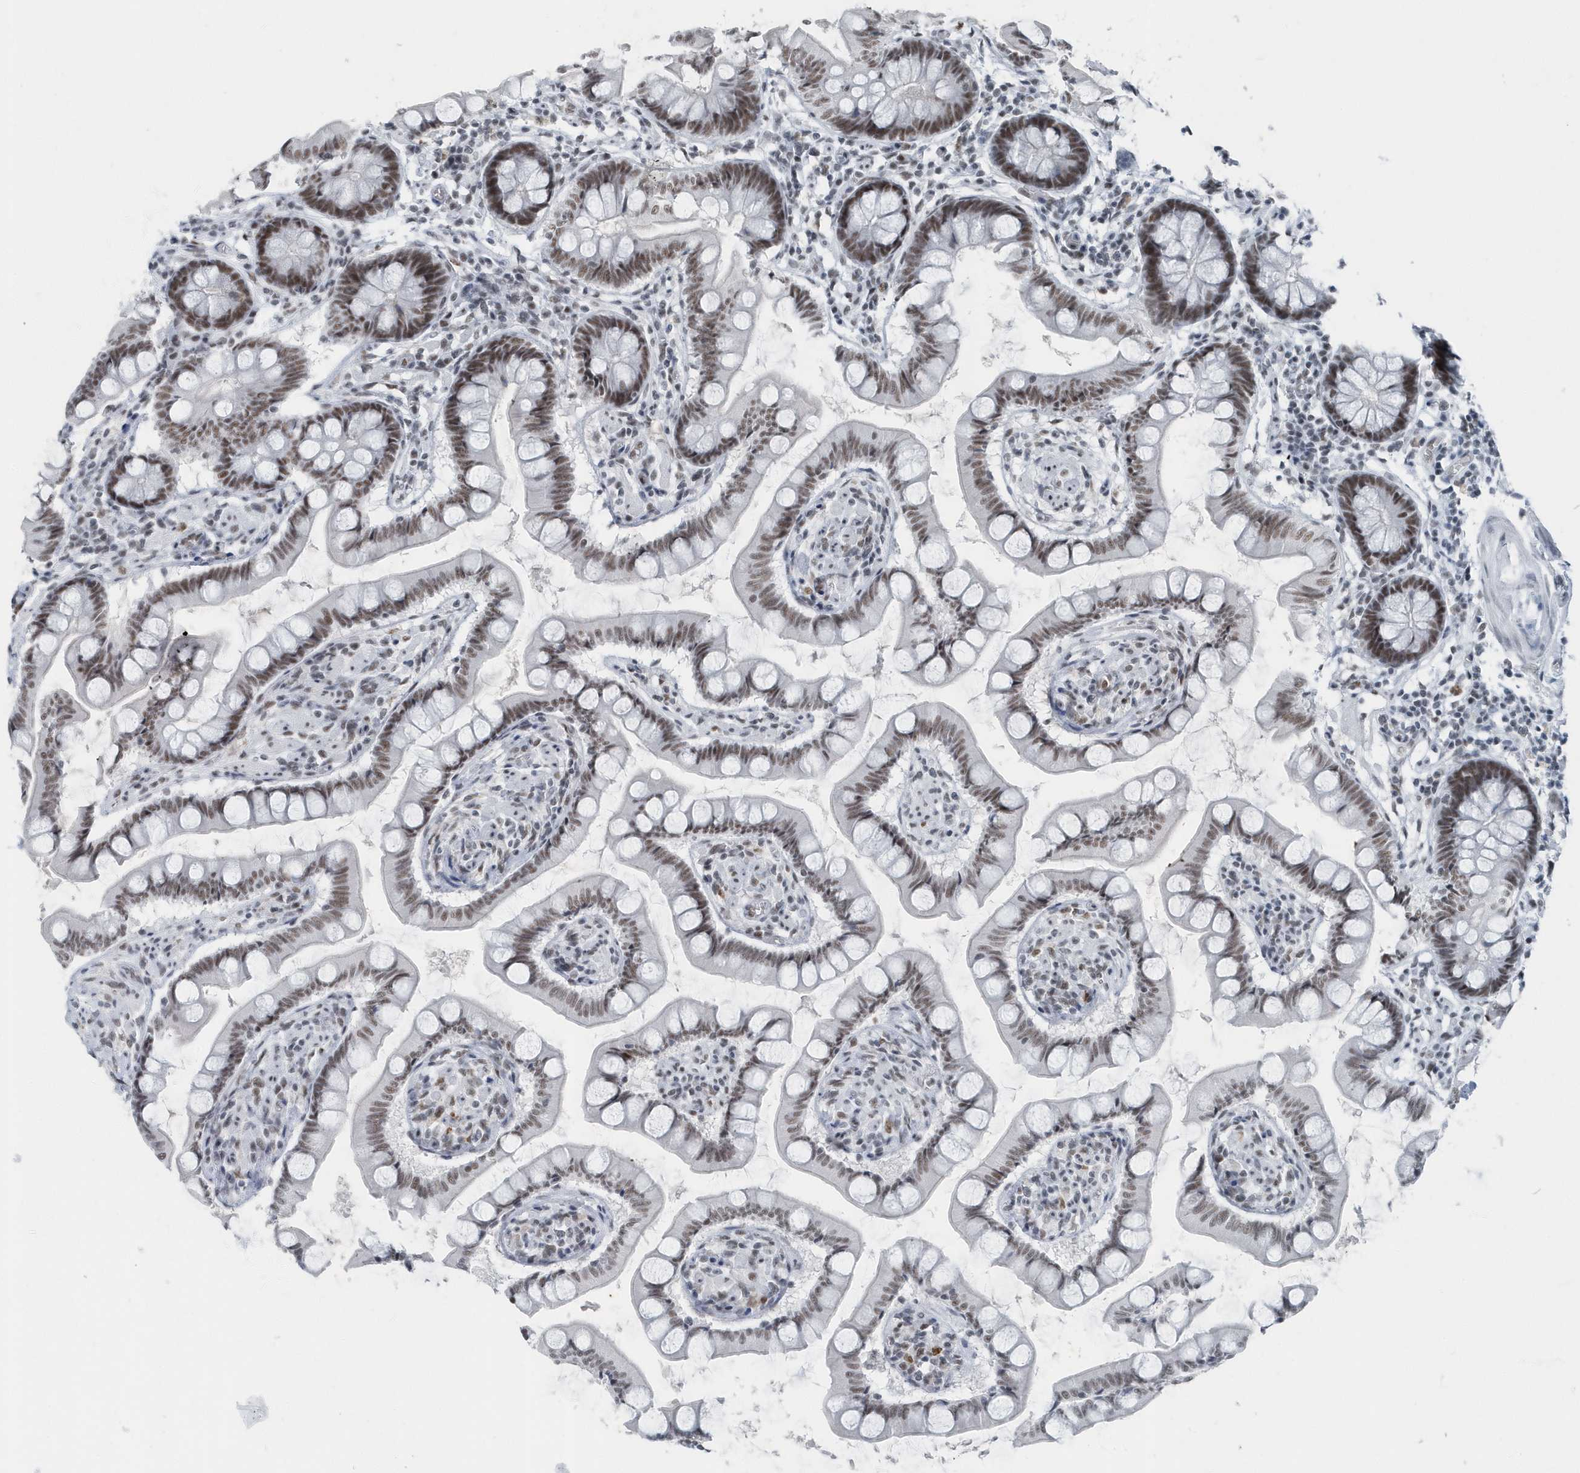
{"staining": {"intensity": "moderate", "quantity": ">75%", "location": "nuclear"}, "tissue": "small intestine", "cell_type": "Glandular cells", "image_type": "normal", "snomed": [{"axis": "morphology", "description": "Normal tissue, NOS"}, {"axis": "topography", "description": "Small intestine"}], "caption": "The micrograph reveals a brown stain indicating the presence of a protein in the nuclear of glandular cells in small intestine.", "gene": "FIP1L1", "patient": {"sex": "male", "age": 41}}